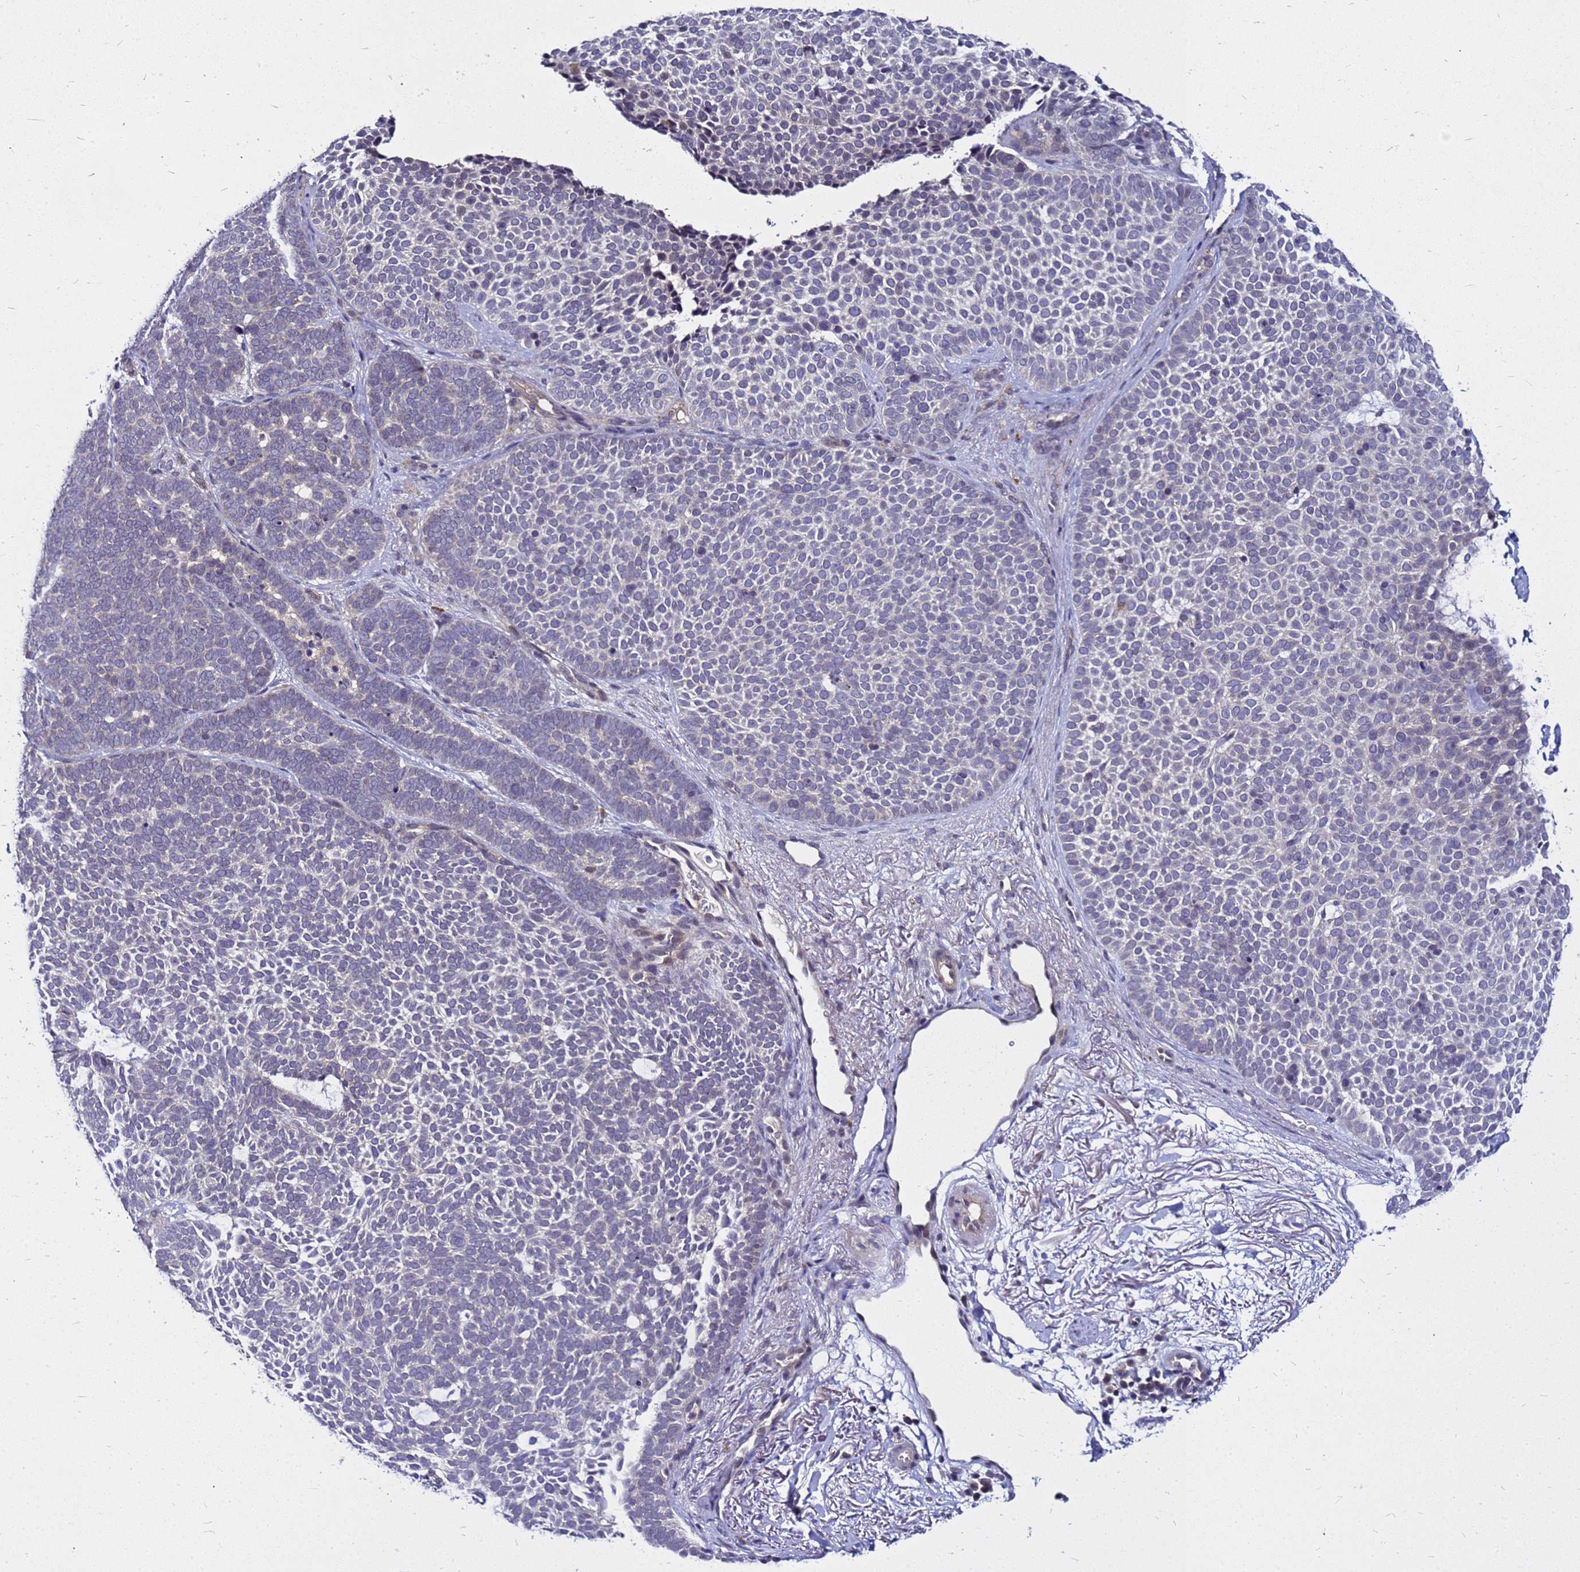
{"staining": {"intensity": "negative", "quantity": "none", "location": "none"}, "tissue": "skin cancer", "cell_type": "Tumor cells", "image_type": "cancer", "snomed": [{"axis": "morphology", "description": "Basal cell carcinoma"}, {"axis": "topography", "description": "Skin"}], "caption": "IHC photomicrograph of neoplastic tissue: basal cell carcinoma (skin) stained with DAB demonstrates no significant protein staining in tumor cells.", "gene": "SAT1", "patient": {"sex": "female", "age": 77}}